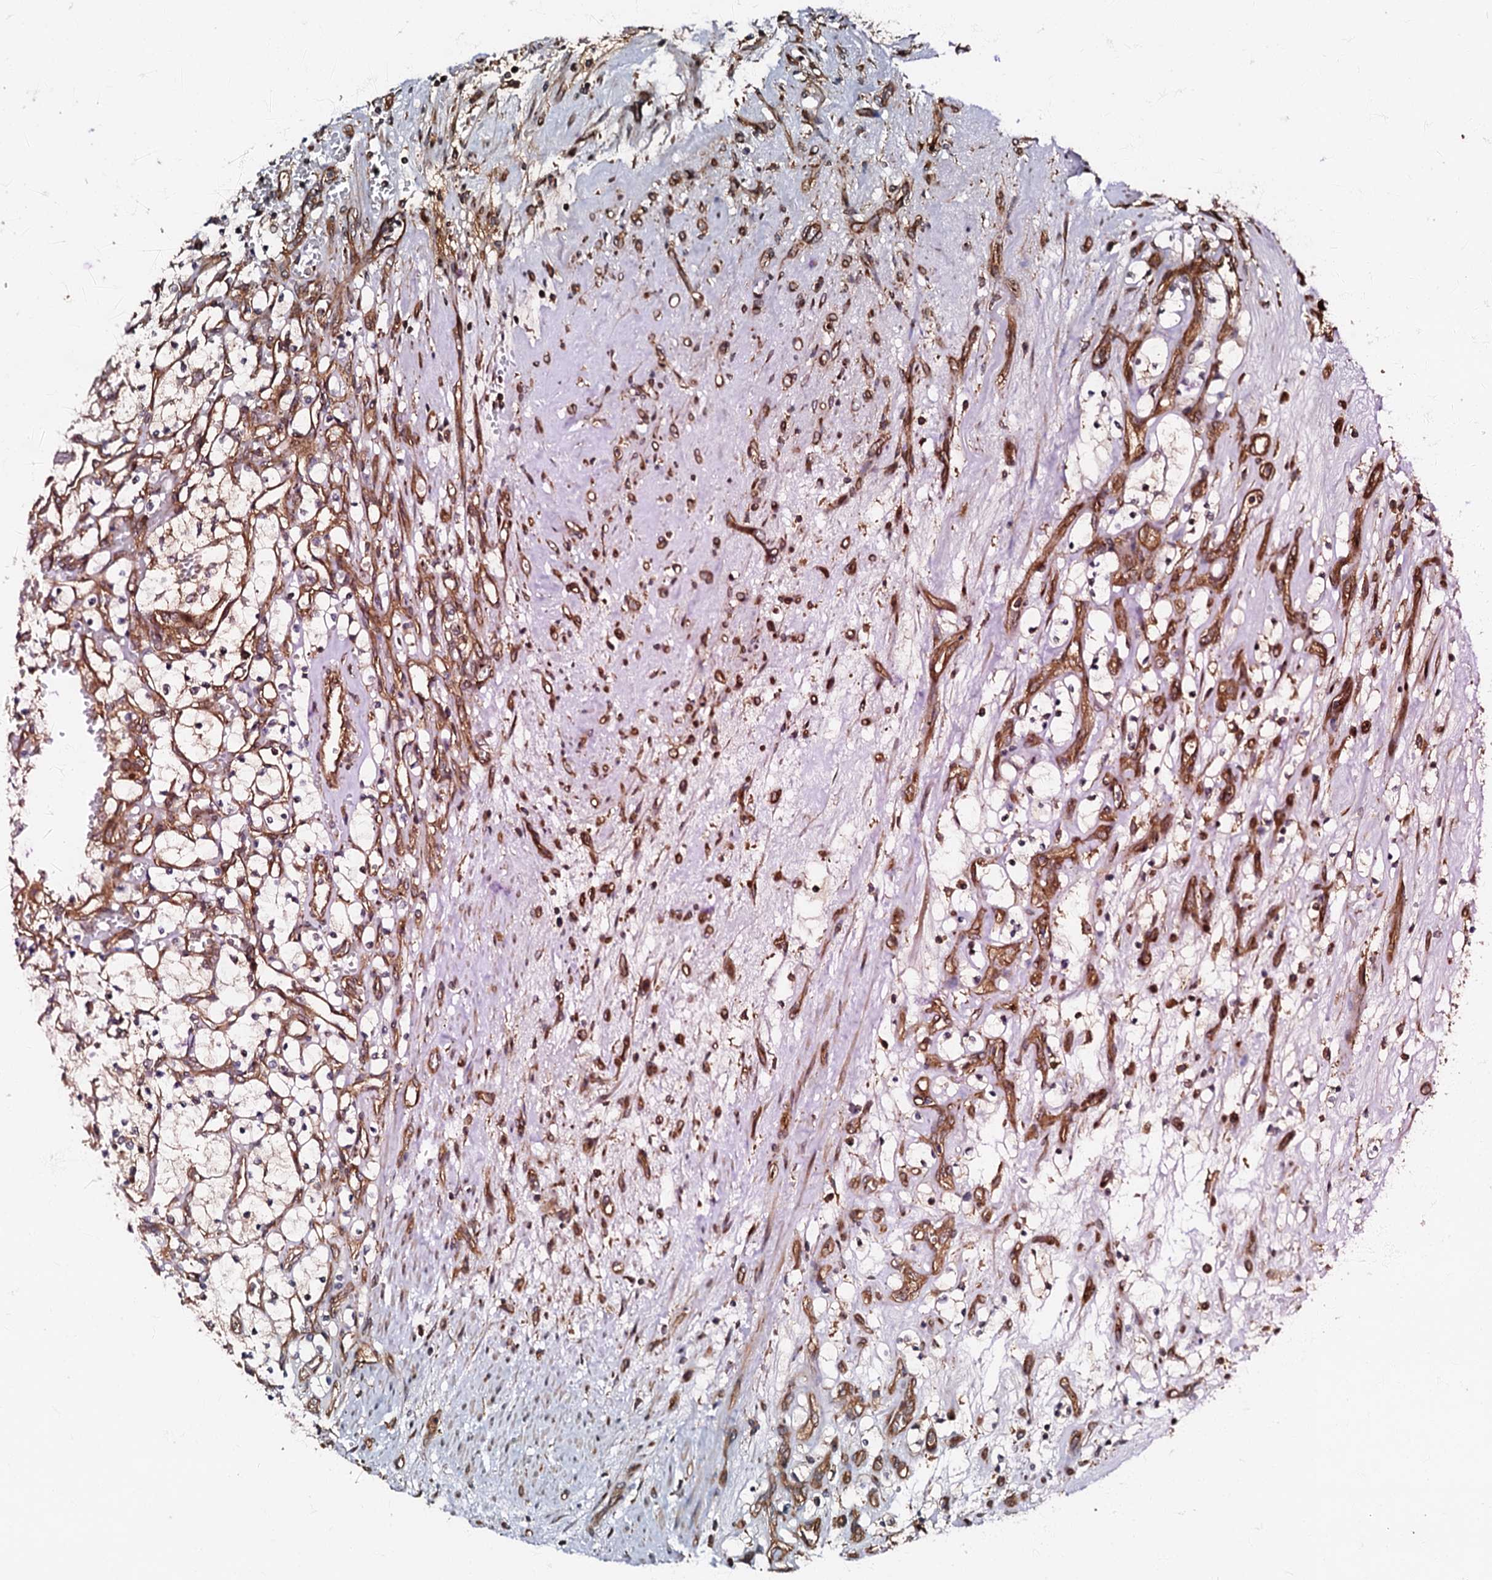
{"staining": {"intensity": "weak", "quantity": "25%-75%", "location": "cytoplasmic/membranous"}, "tissue": "renal cancer", "cell_type": "Tumor cells", "image_type": "cancer", "snomed": [{"axis": "morphology", "description": "Adenocarcinoma, NOS"}, {"axis": "topography", "description": "Kidney"}], "caption": "Tumor cells reveal low levels of weak cytoplasmic/membranous positivity in approximately 25%-75% of cells in human renal adenocarcinoma.", "gene": "BLOC1S6", "patient": {"sex": "female", "age": 69}}